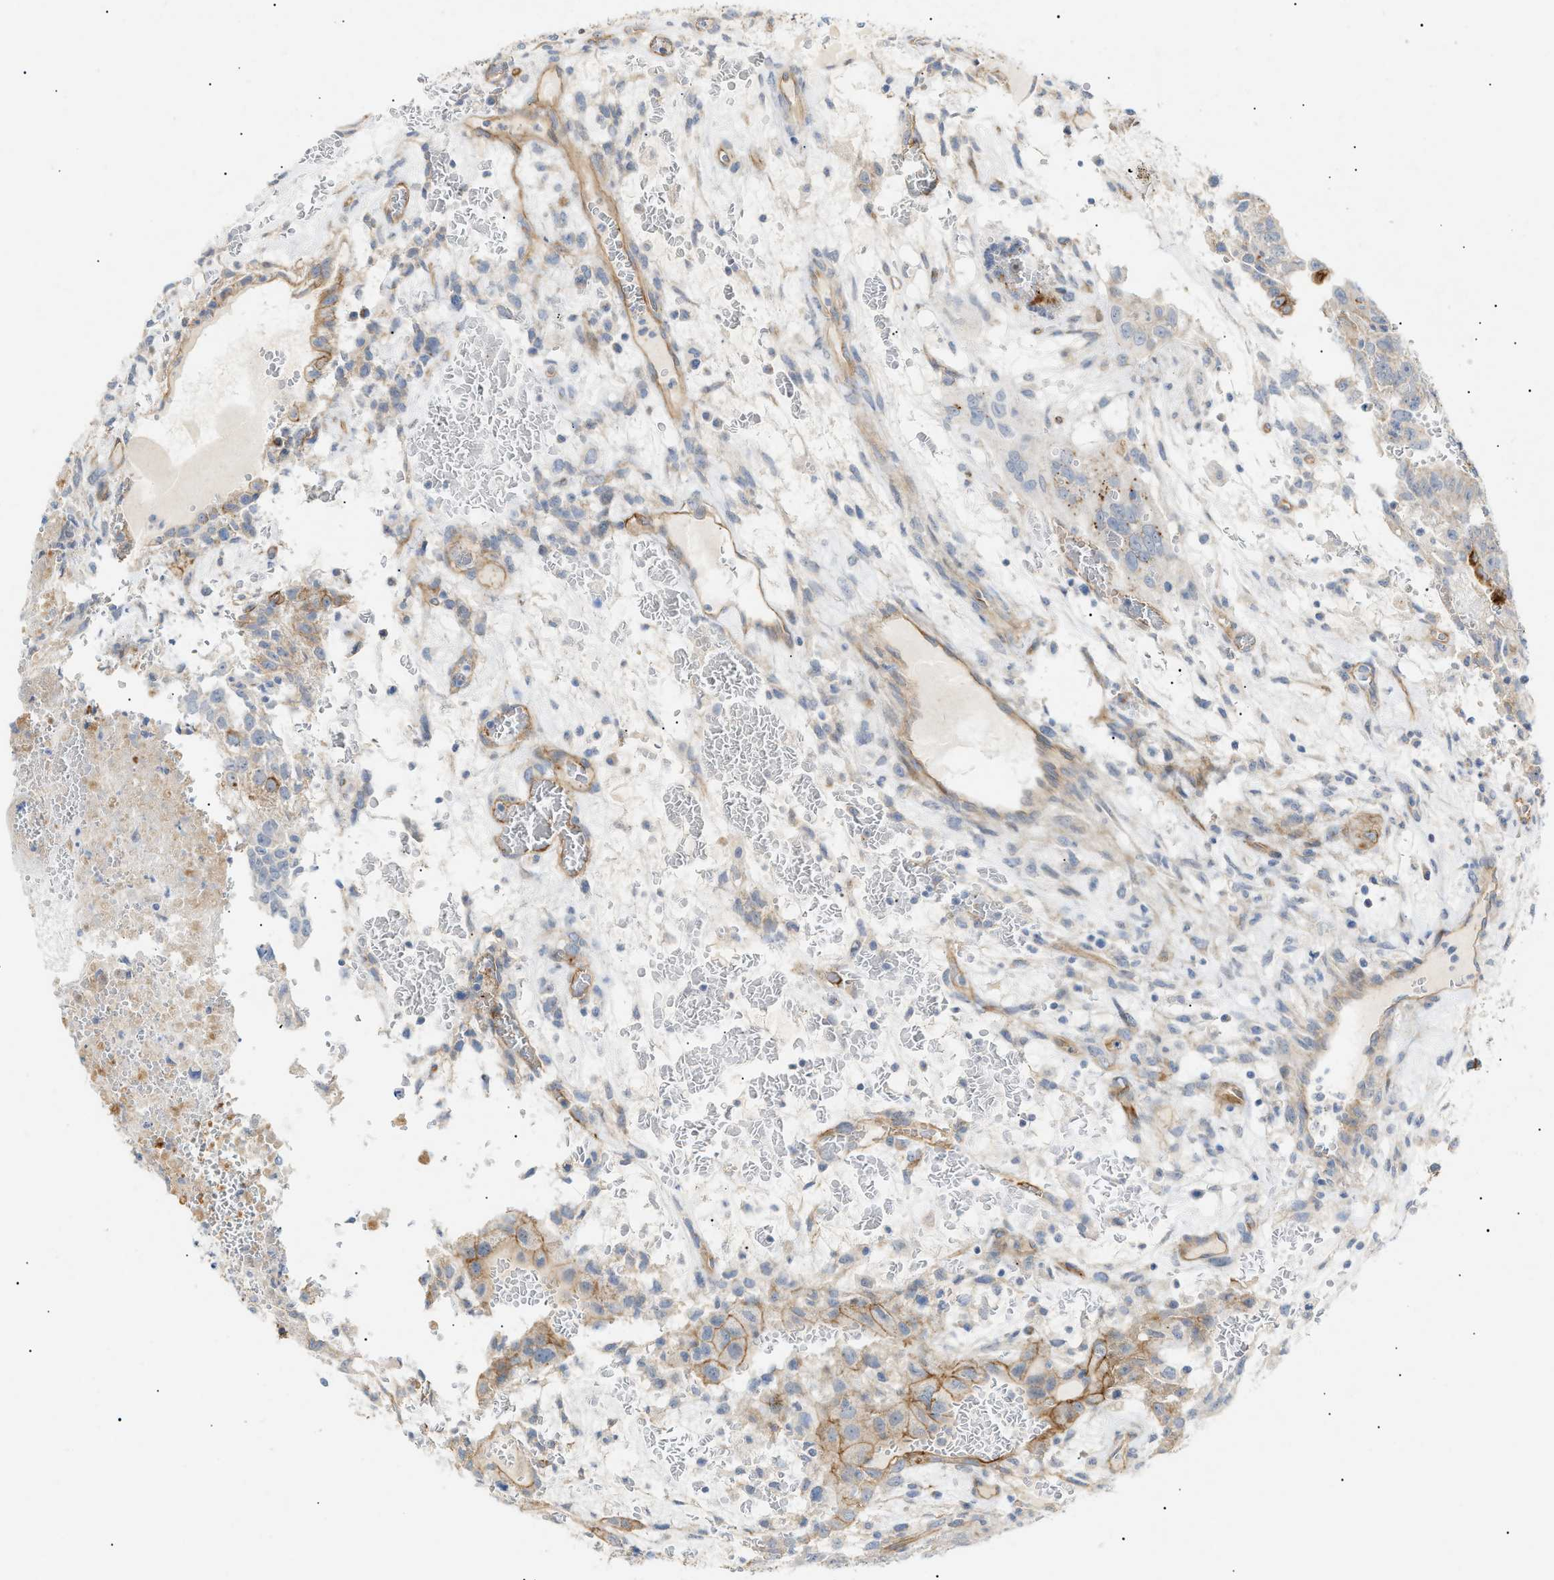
{"staining": {"intensity": "moderate", "quantity": "<25%", "location": "cytoplasmic/membranous"}, "tissue": "testis cancer", "cell_type": "Tumor cells", "image_type": "cancer", "snomed": [{"axis": "morphology", "description": "Seminoma, NOS"}, {"axis": "morphology", "description": "Carcinoma, Embryonal, NOS"}, {"axis": "topography", "description": "Testis"}], "caption": "This micrograph displays immunohistochemistry staining of human embryonal carcinoma (testis), with low moderate cytoplasmic/membranous staining in about <25% of tumor cells.", "gene": "ZFHX2", "patient": {"sex": "male", "age": 52}}